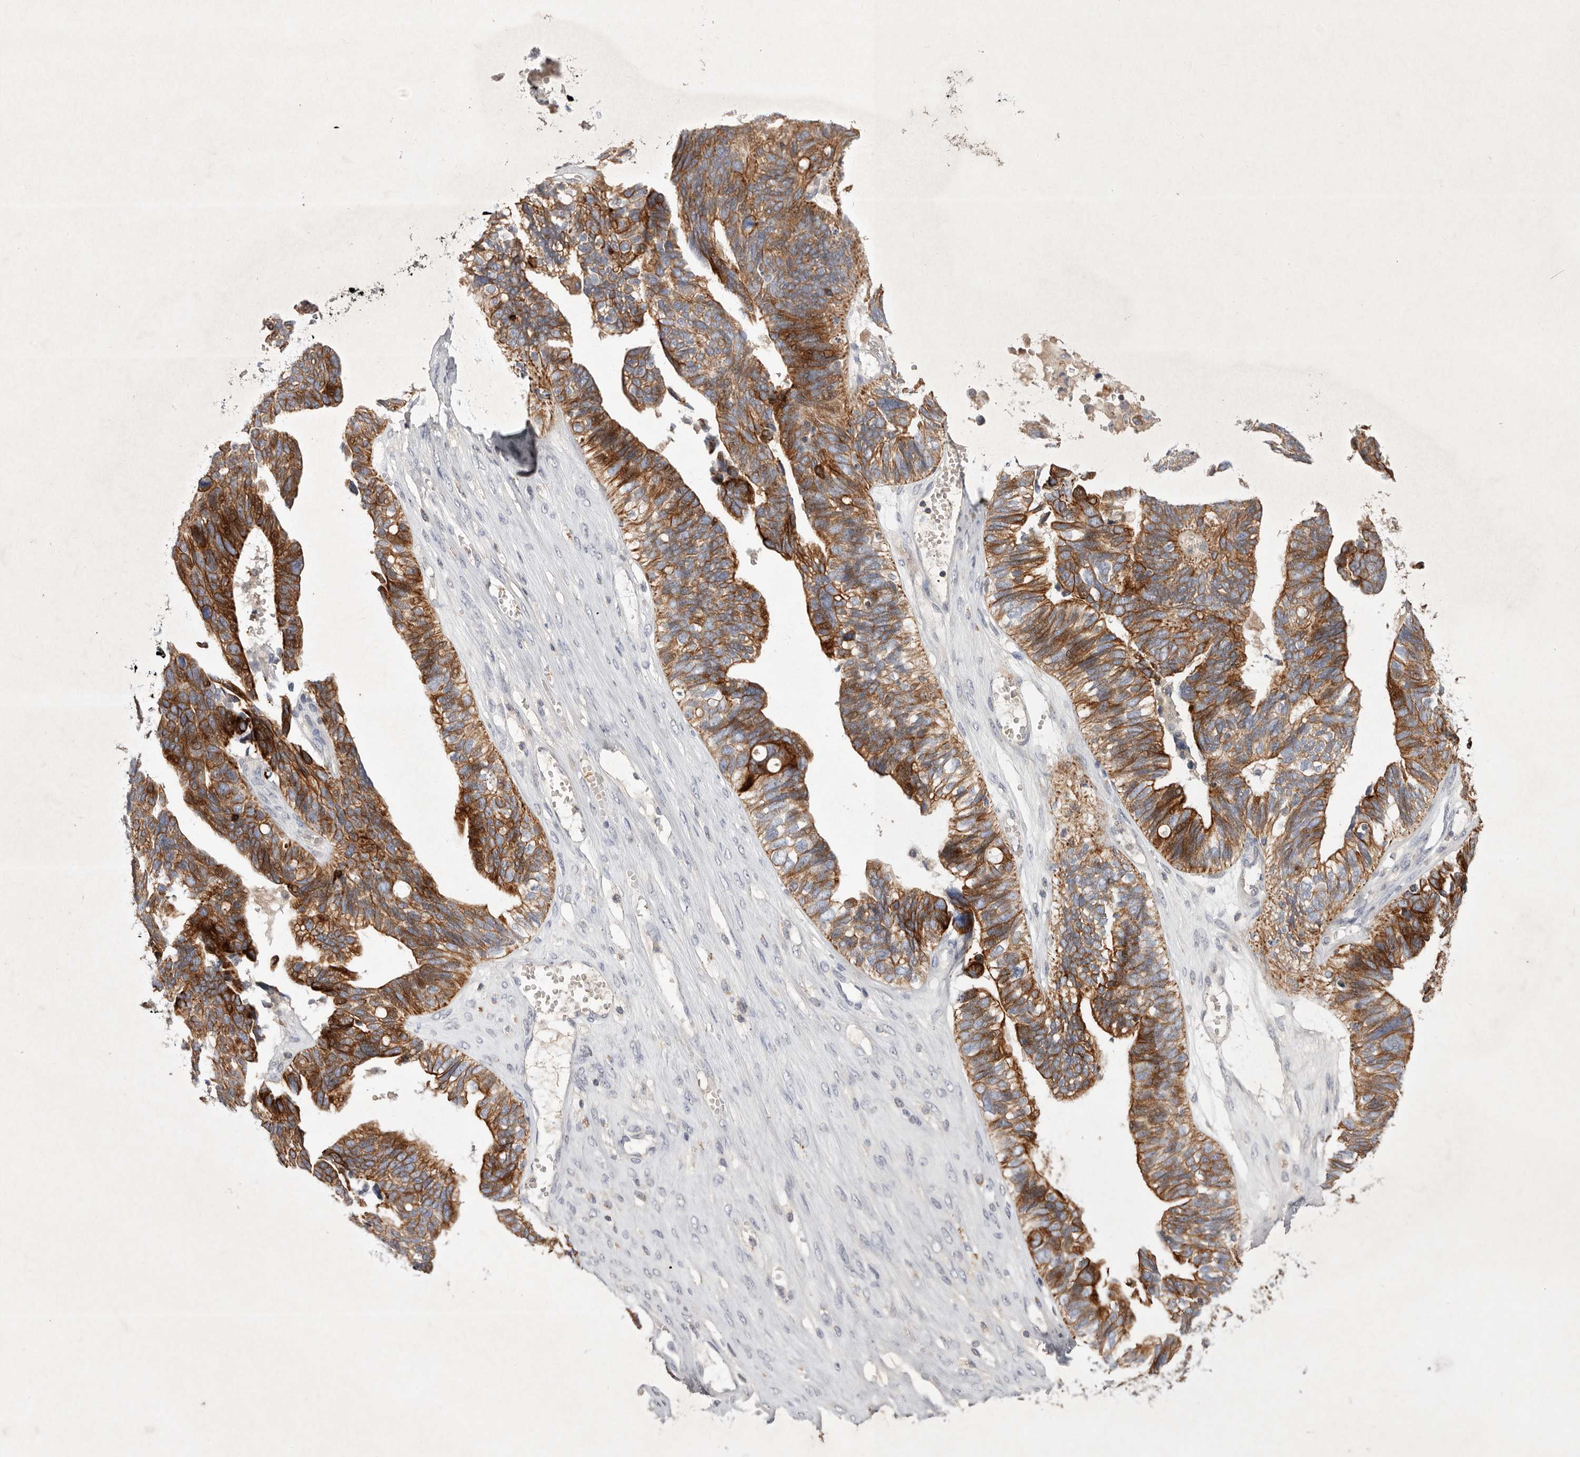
{"staining": {"intensity": "strong", "quantity": ">75%", "location": "cytoplasmic/membranous"}, "tissue": "ovarian cancer", "cell_type": "Tumor cells", "image_type": "cancer", "snomed": [{"axis": "morphology", "description": "Cystadenocarcinoma, serous, NOS"}, {"axis": "topography", "description": "Ovary"}], "caption": "Protein staining displays strong cytoplasmic/membranous positivity in approximately >75% of tumor cells in ovarian cancer (serous cystadenocarcinoma). The protein of interest is stained brown, and the nuclei are stained in blue (DAB IHC with brightfield microscopy, high magnification).", "gene": "TNFSF14", "patient": {"sex": "female", "age": 79}}